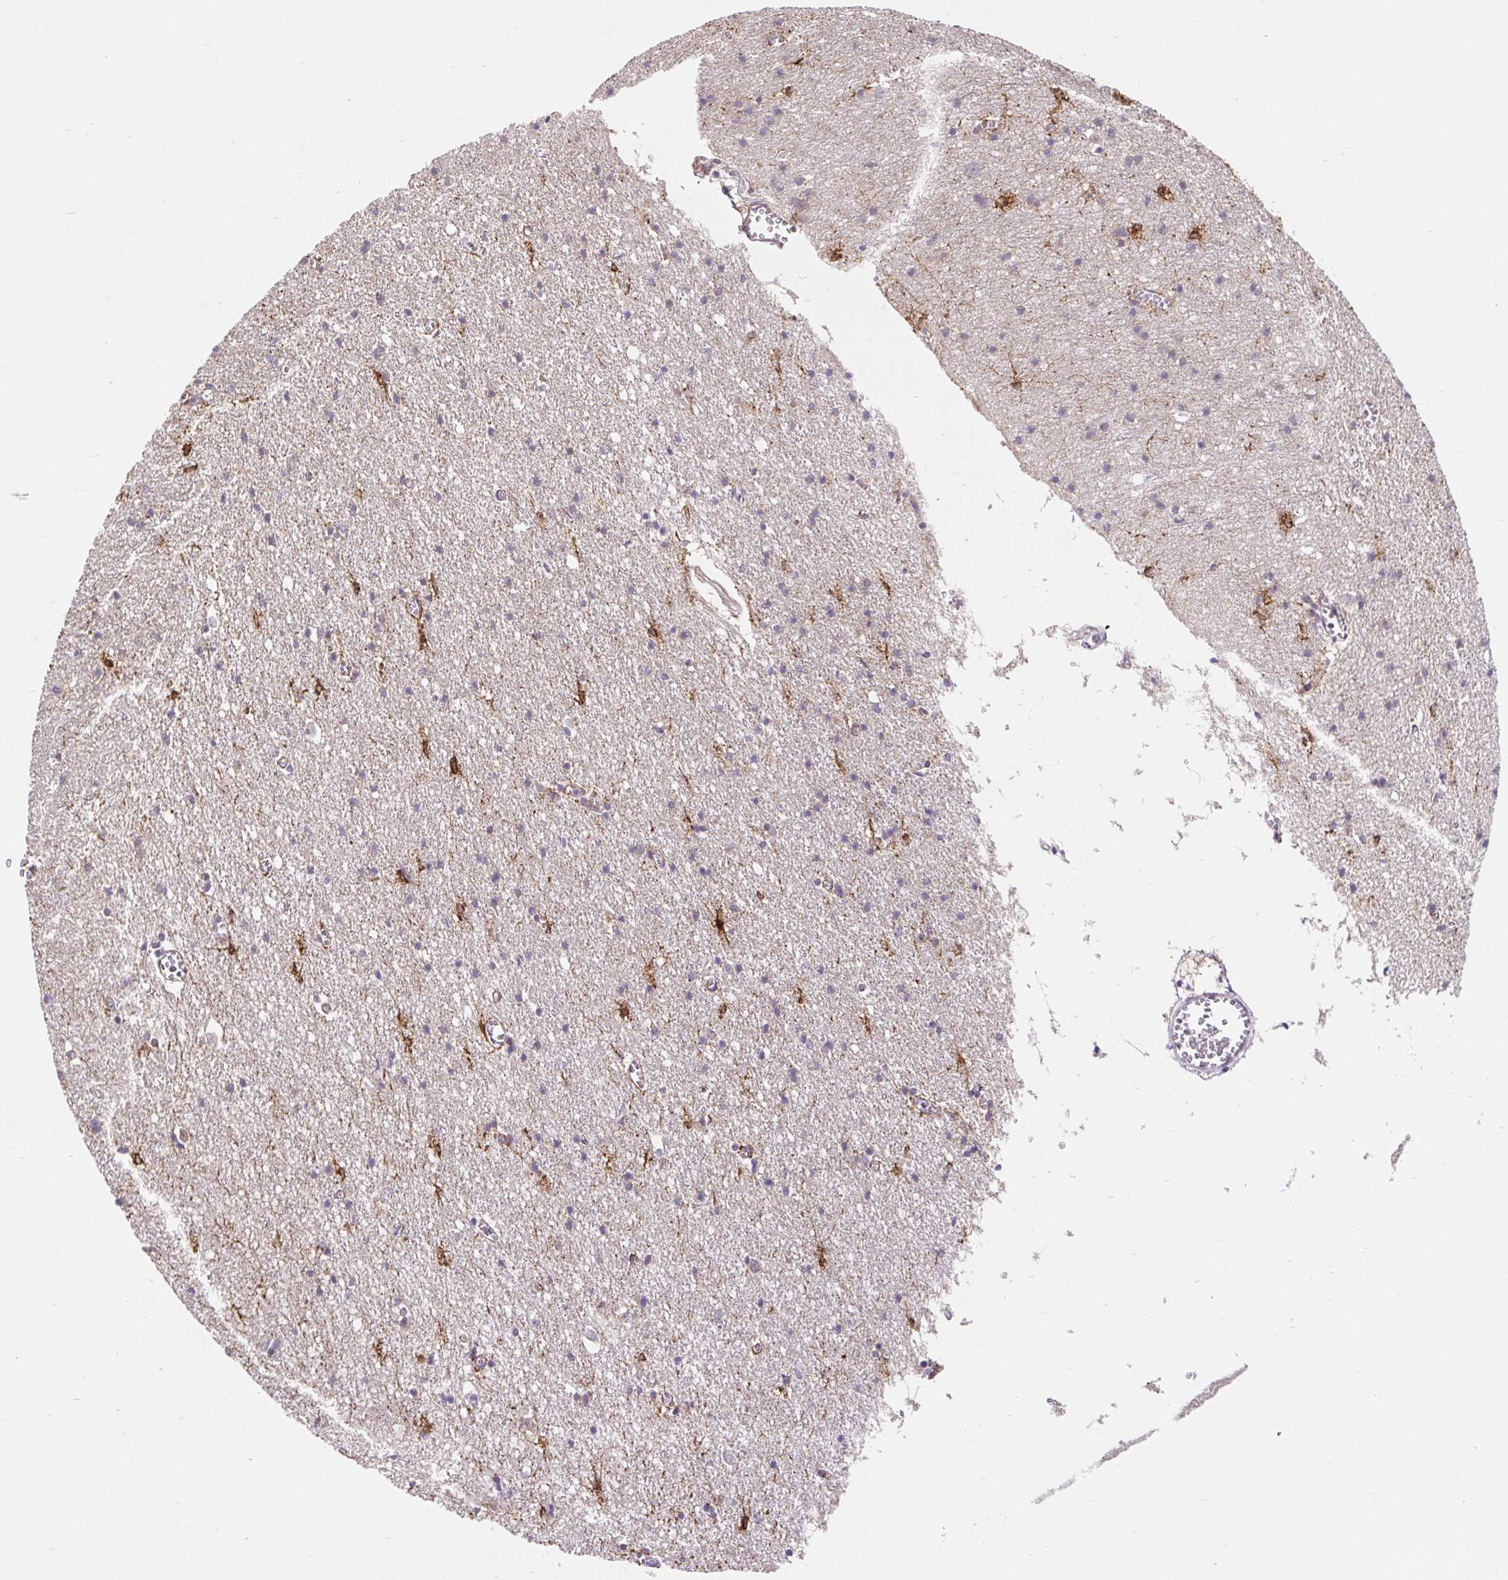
{"staining": {"intensity": "moderate", "quantity": ">75%", "location": "cytoplasmic/membranous"}, "tissue": "cerebral cortex", "cell_type": "Endothelial cells", "image_type": "normal", "snomed": [{"axis": "morphology", "description": "Normal tissue, NOS"}, {"axis": "topography", "description": "Cerebral cortex"}], "caption": "Immunohistochemistry photomicrograph of normal human cerebral cortex stained for a protein (brown), which displays medium levels of moderate cytoplasmic/membranous positivity in approximately >75% of endothelial cells.", "gene": "LYPD5", "patient": {"sex": "male", "age": 70}}